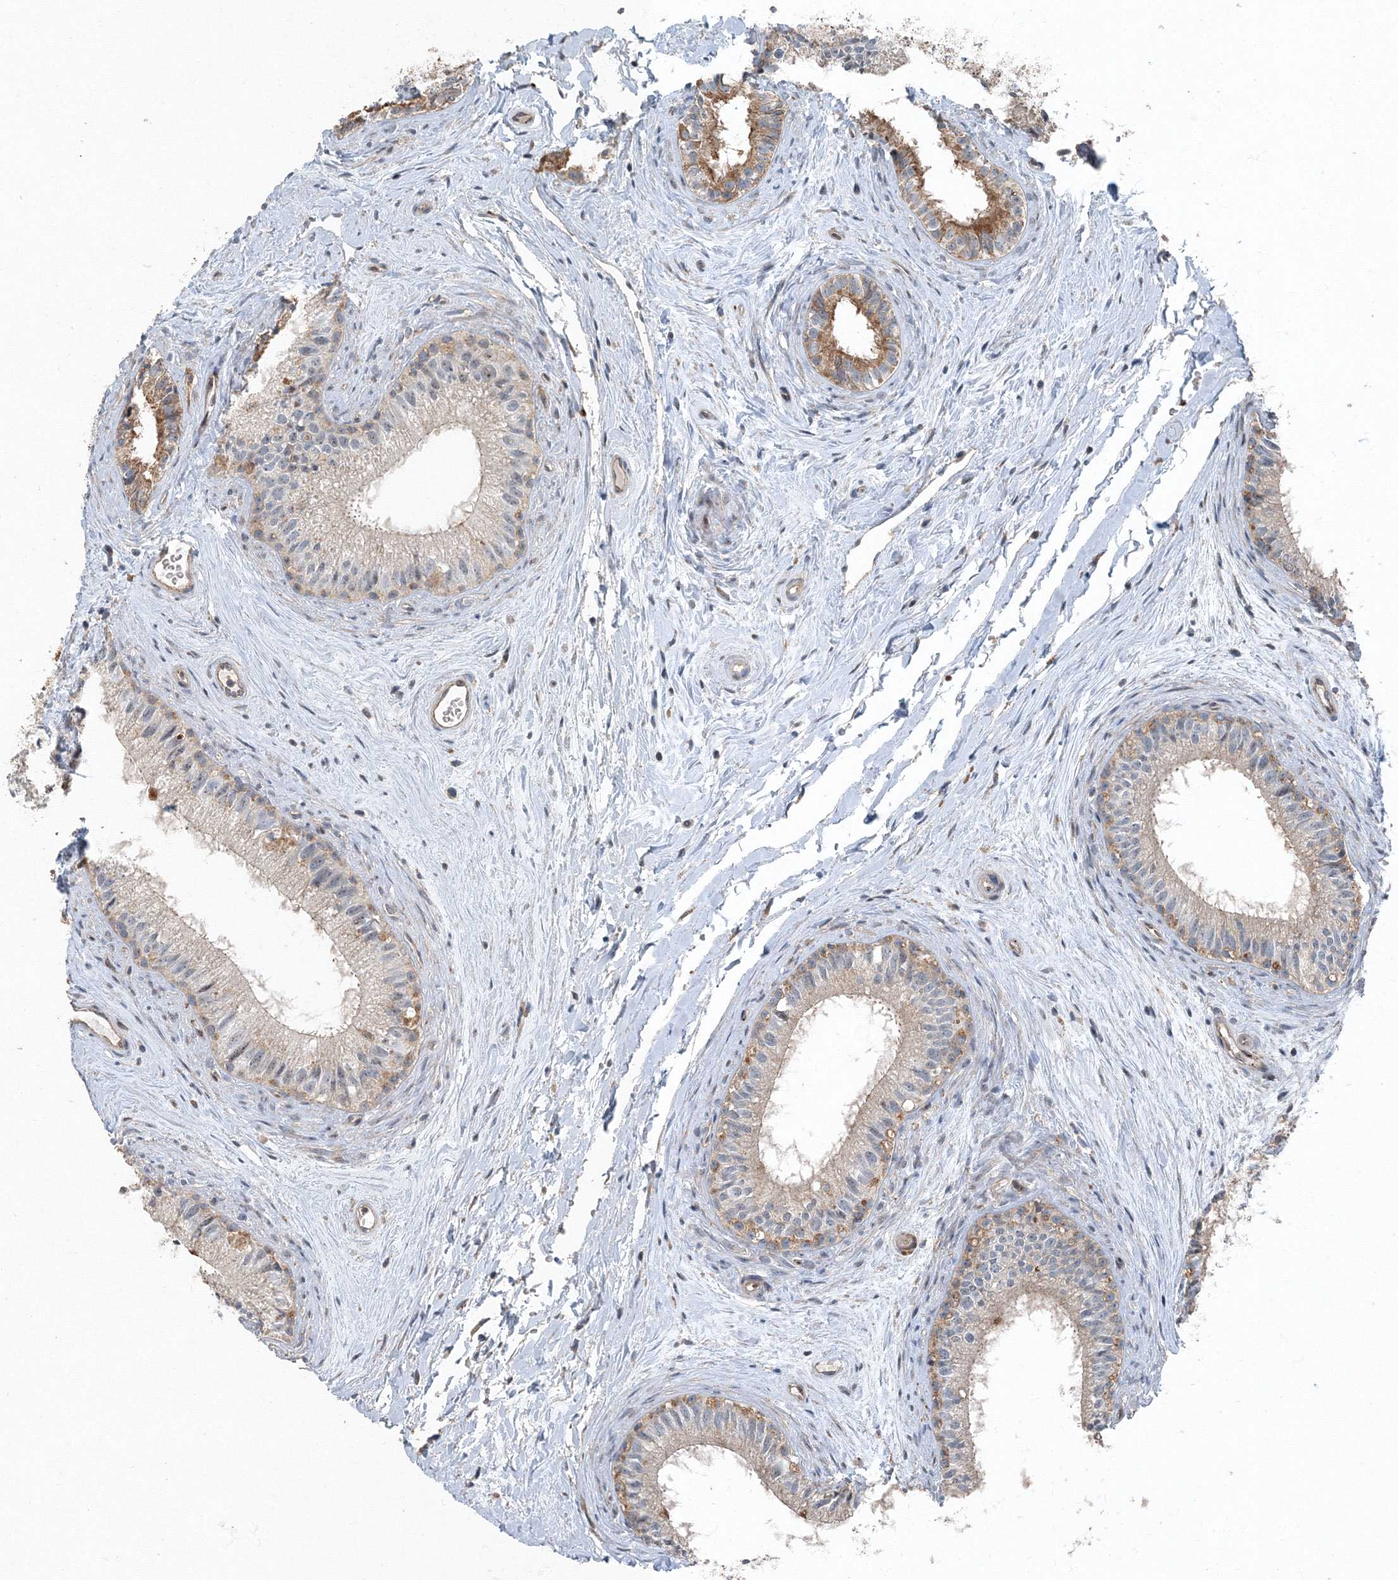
{"staining": {"intensity": "moderate", "quantity": "<25%", "location": "cytoplasmic/membranous"}, "tissue": "epididymis", "cell_type": "Glandular cells", "image_type": "normal", "snomed": [{"axis": "morphology", "description": "Normal tissue, NOS"}, {"axis": "topography", "description": "Epididymis"}], "caption": "Immunohistochemical staining of benign human epididymis reveals moderate cytoplasmic/membranous protein positivity in about <25% of glandular cells. The staining was performed using DAB to visualize the protein expression in brown, while the nuclei were stained in blue with hematoxylin (Magnification: 20x).", "gene": "AASDH", "patient": {"sex": "male", "age": 71}}